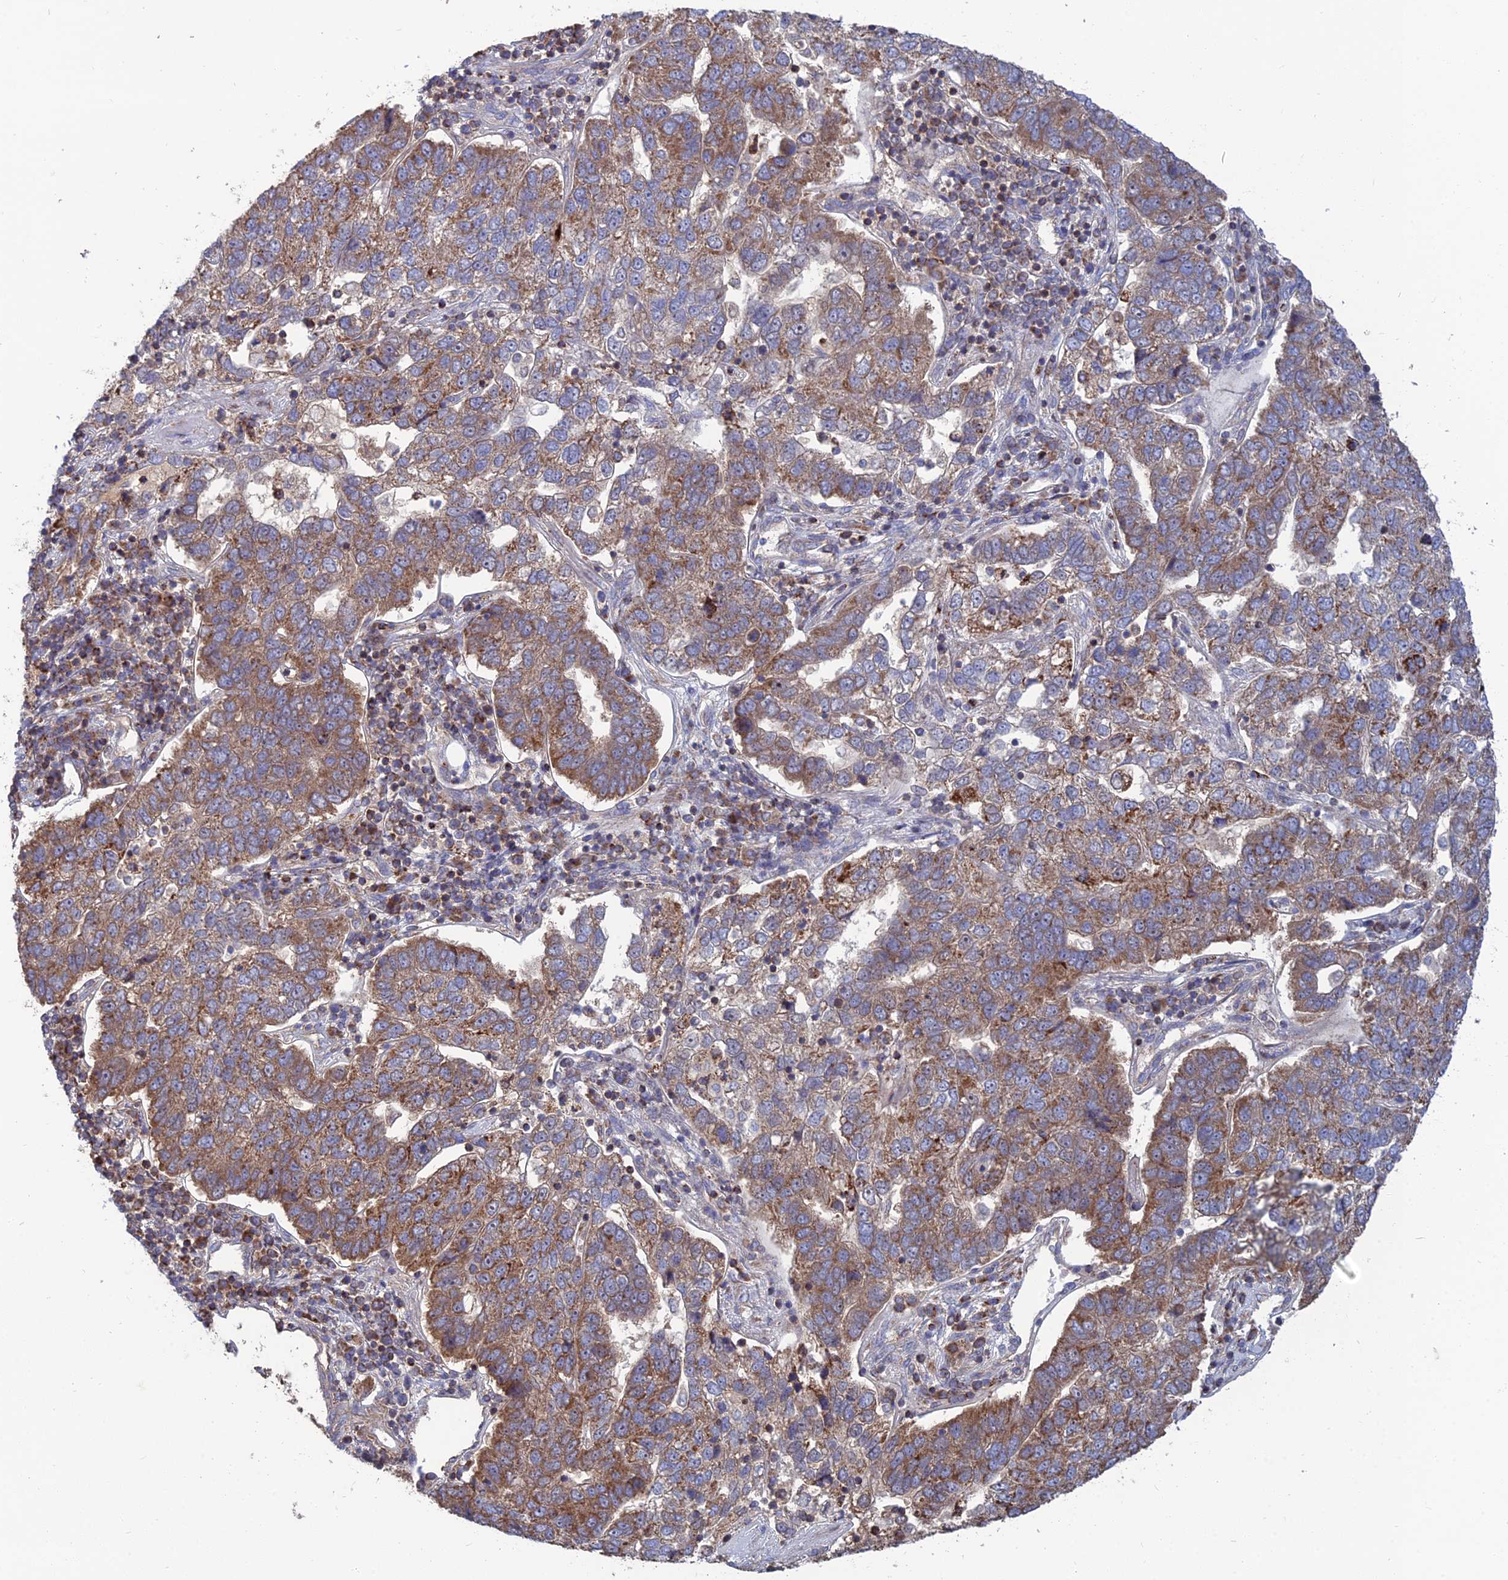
{"staining": {"intensity": "strong", "quantity": "25%-75%", "location": "cytoplasmic/membranous"}, "tissue": "pancreatic cancer", "cell_type": "Tumor cells", "image_type": "cancer", "snomed": [{"axis": "morphology", "description": "Adenocarcinoma, NOS"}, {"axis": "topography", "description": "Pancreas"}], "caption": "Human pancreatic cancer (adenocarcinoma) stained with a protein marker reveals strong staining in tumor cells.", "gene": "RIC8B", "patient": {"sex": "female", "age": 61}}